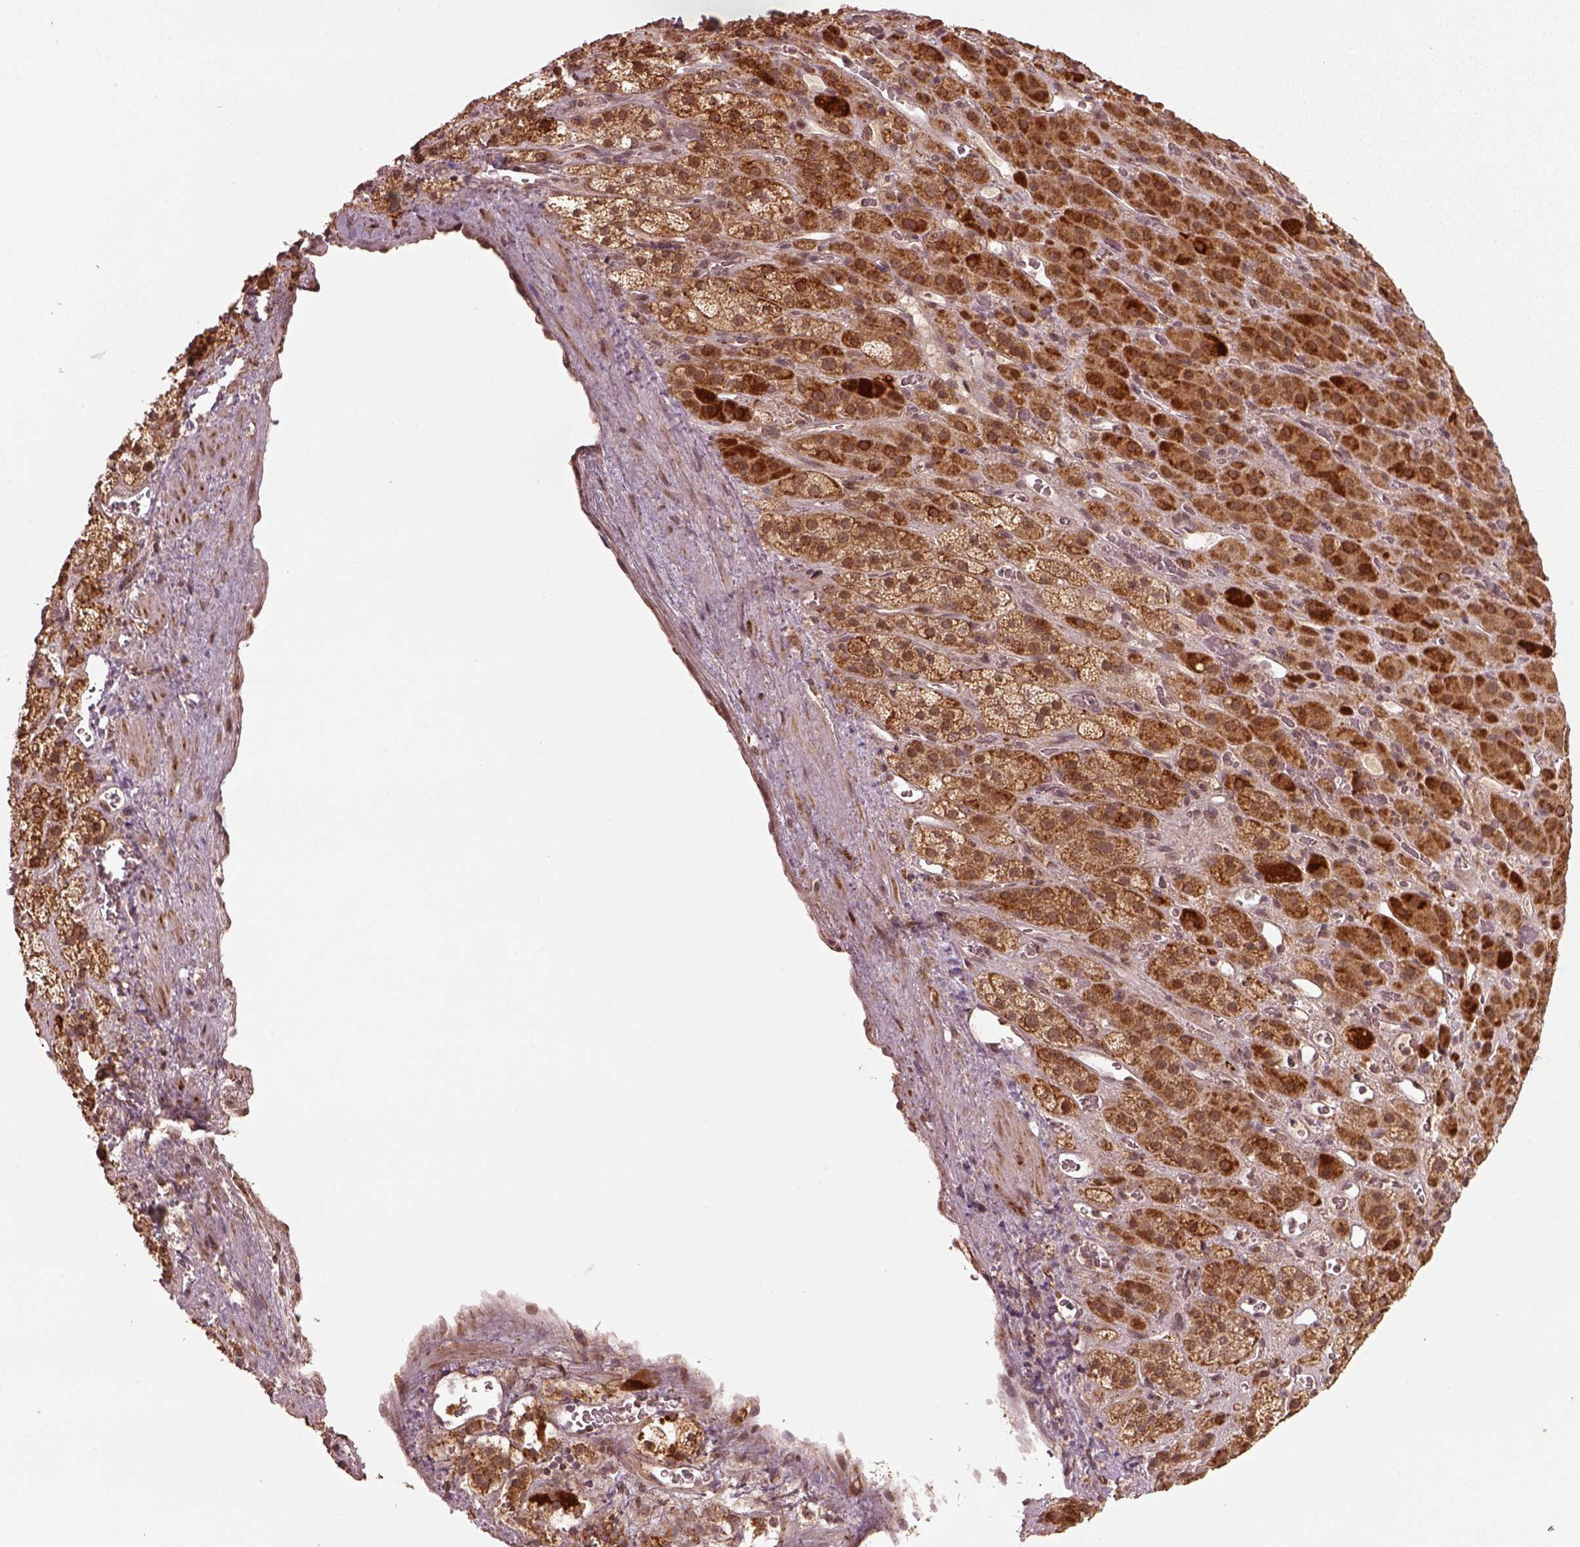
{"staining": {"intensity": "strong", "quantity": ">75%", "location": "cytoplasmic/membranous"}, "tissue": "adrenal gland", "cell_type": "Glandular cells", "image_type": "normal", "snomed": [{"axis": "morphology", "description": "Normal tissue, NOS"}, {"axis": "topography", "description": "Adrenal gland"}], "caption": "Immunohistochemistry (DAB (3,3'-diaminobenzidine)) staining of normal adrenal gland displays strong cytoplasmic/membranous protein positivity in approximately >75% of glandular cells.", "gene": "SEL1L3", "patient": {"sex": "male", "age": 57}}